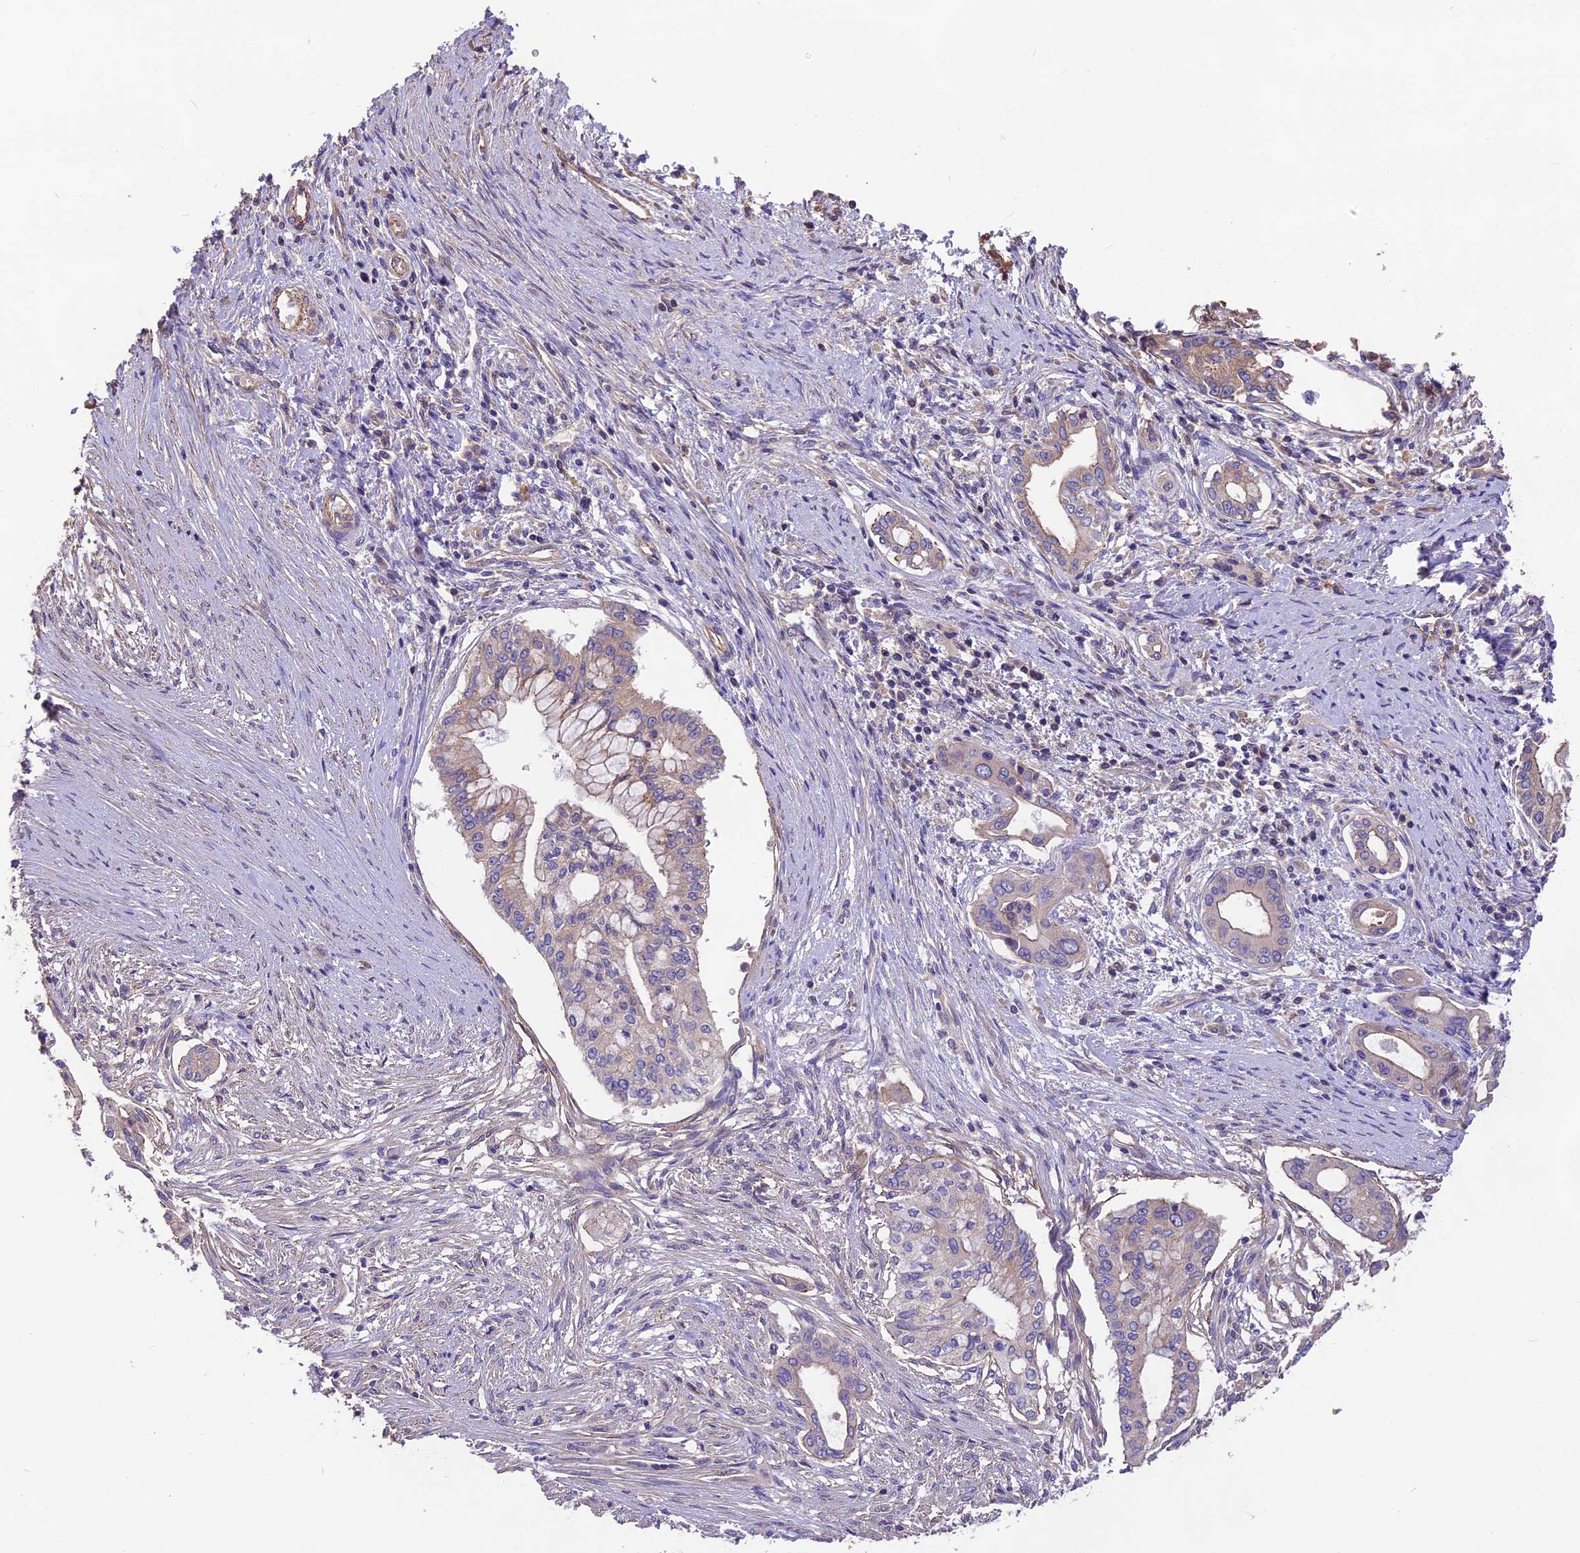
{"staining": {"intensity": "weak", "quantity": "<25%", "location": "cytoplasmic/membranous"}, "tissue": "pancreatic cancer", "cell_type": "Tumor cells", "image_type": "cancer", "snomed": [{"axis": "morphology", "description": "Adenocarcinoma, NOS"}, {"axis": "topography", "description": "Pancreas"}], "caption": "Immunohistochemistry (IHC) image of pancreatic cancer (adenocarcinoma) stained for a protein (brown), which exhibits no expression in tumor cells. Brightfield microscopy of IHC stained with DAB (brown) and hematoxylin (blue), captured at high magnification.", "gene": "ANO3", "patient": {"sex": "male", "age": 46}}